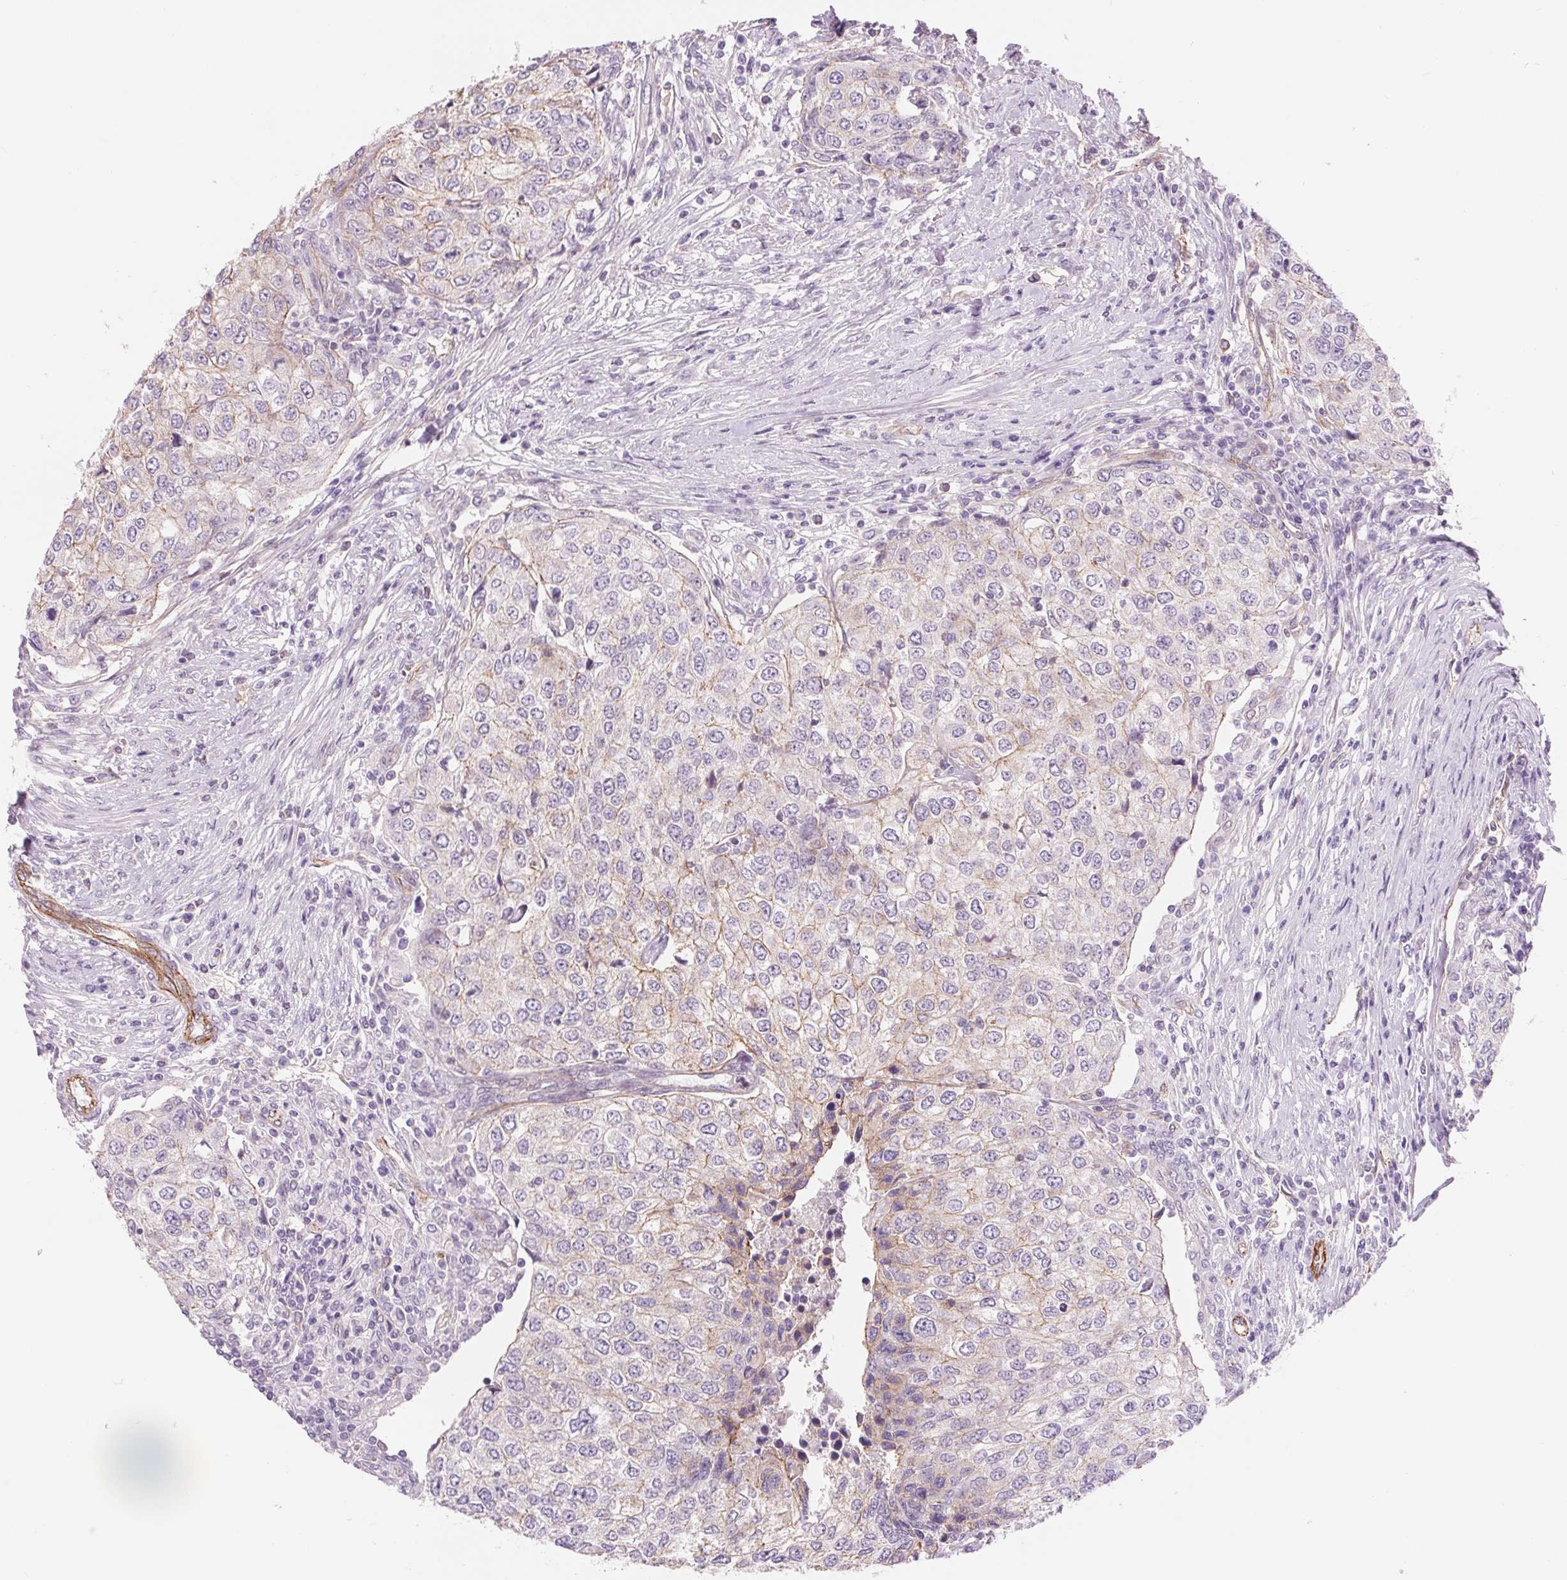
{"staining": {"intensity": "weak", "quantity": "<25%", "location": "cytoplasmic/membranous"}, "tissue": "urothelial cancer", "cell_type": "Tumor cells", "image_type": "cancer", "snomed": [{"axis": "morphology", "description": "Urothelial carcinoma, High grade"}, {"axis": "topography", "description": "Urinary bladder"}], "caption": "Tumor cells are negative for brown protein staining in urothelial cancer.", "gene": "DIXDC1", "patient": {"sex": "female", "age": 78}}